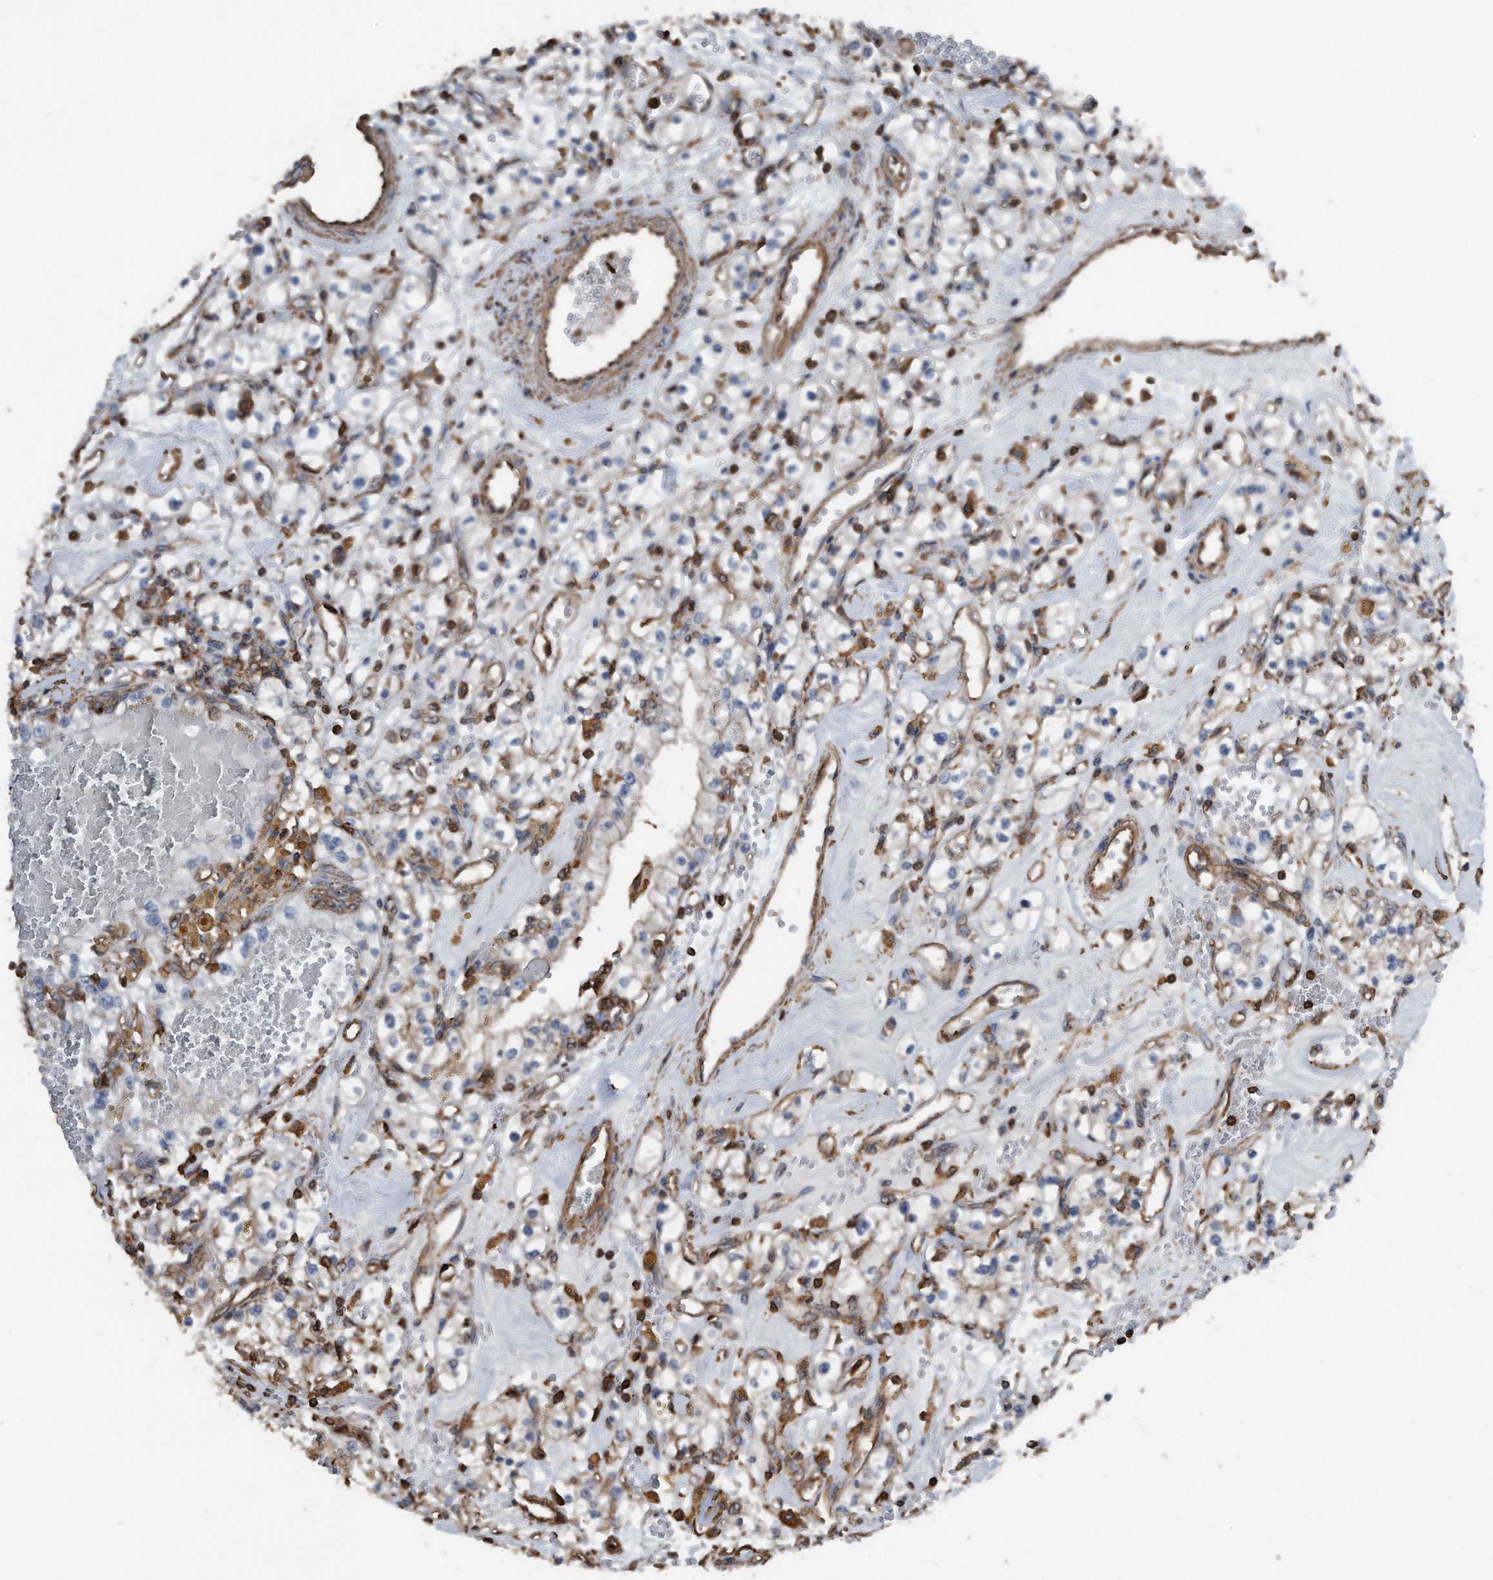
{"staining": {"intensity": "negative", "quantity": "none", "location": "none"}, "tissue": "renal cancer", "cell_type": "Tumor cells", "image_type": "cancer", "snomed": [{"axis": "morphology", "description": "Adenocarcinoma, NOS"}, {"axis": "topography", "description": "Kidney"}], "caption": "This is an IHC histopathology image of human renal adenocarcinoma. There is no expression in tumor cells.", "gene": "RSPO3", "patient": {"sex": "male", "age": 56}}